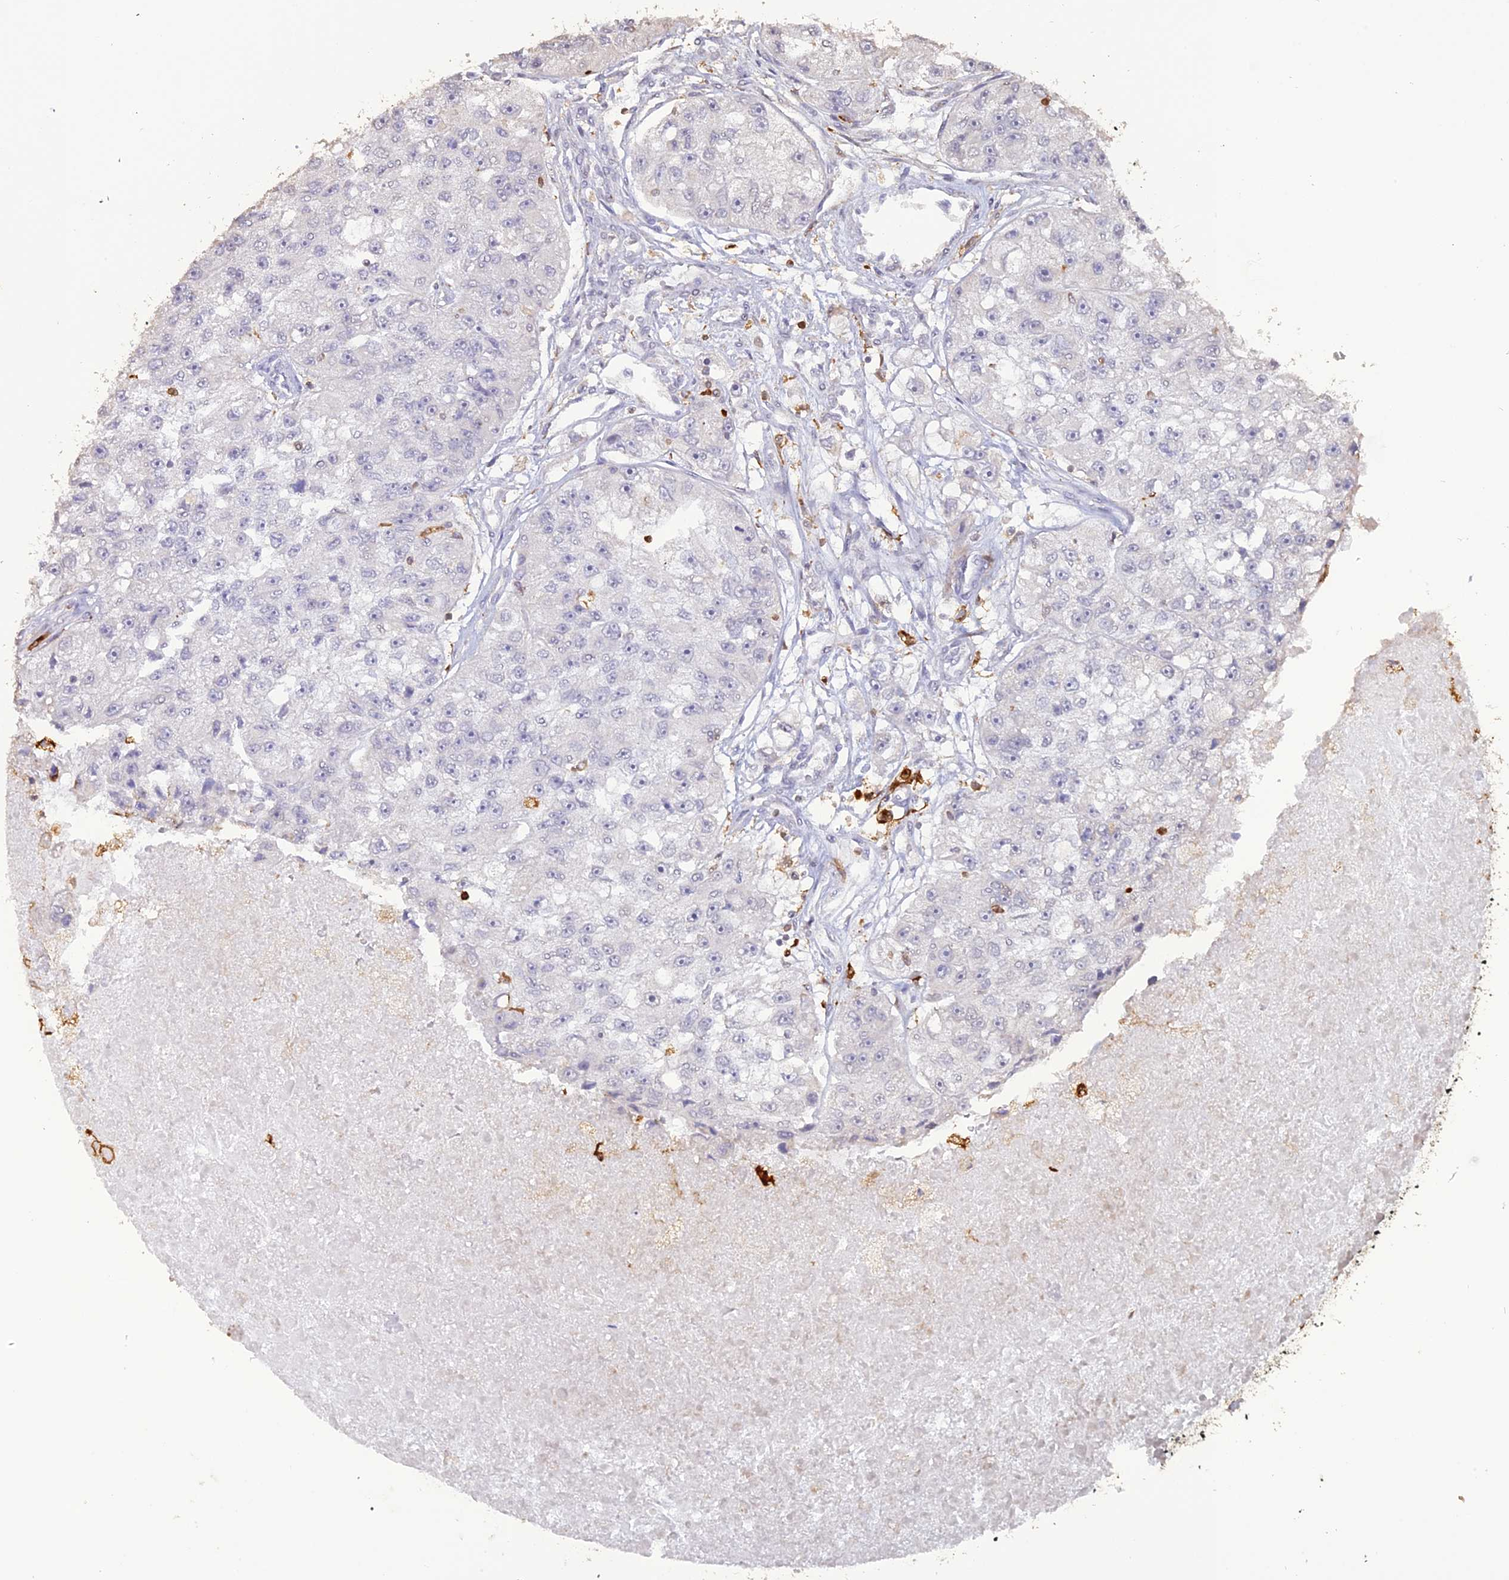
{"staining": {"intensity": "negative", "quantity": "none", "location": "none"}, "tissue": "renal cancer", "cell_type": "Tumor cells", "image_type": "cancer", "snomed": [{"axis": "morphology", "description": "Adenocarcinoma, NOS"}, {"axis": "topography", "description": "Kidney"}], "caption": "DAB (3,3'-diaminobenzidine) immunohistochemical staining of adenocarcinoma (renal) displays no significant expression in tumor cells.", "gene": "APOBR", "patient": {"sex": "male", "age": 63}}